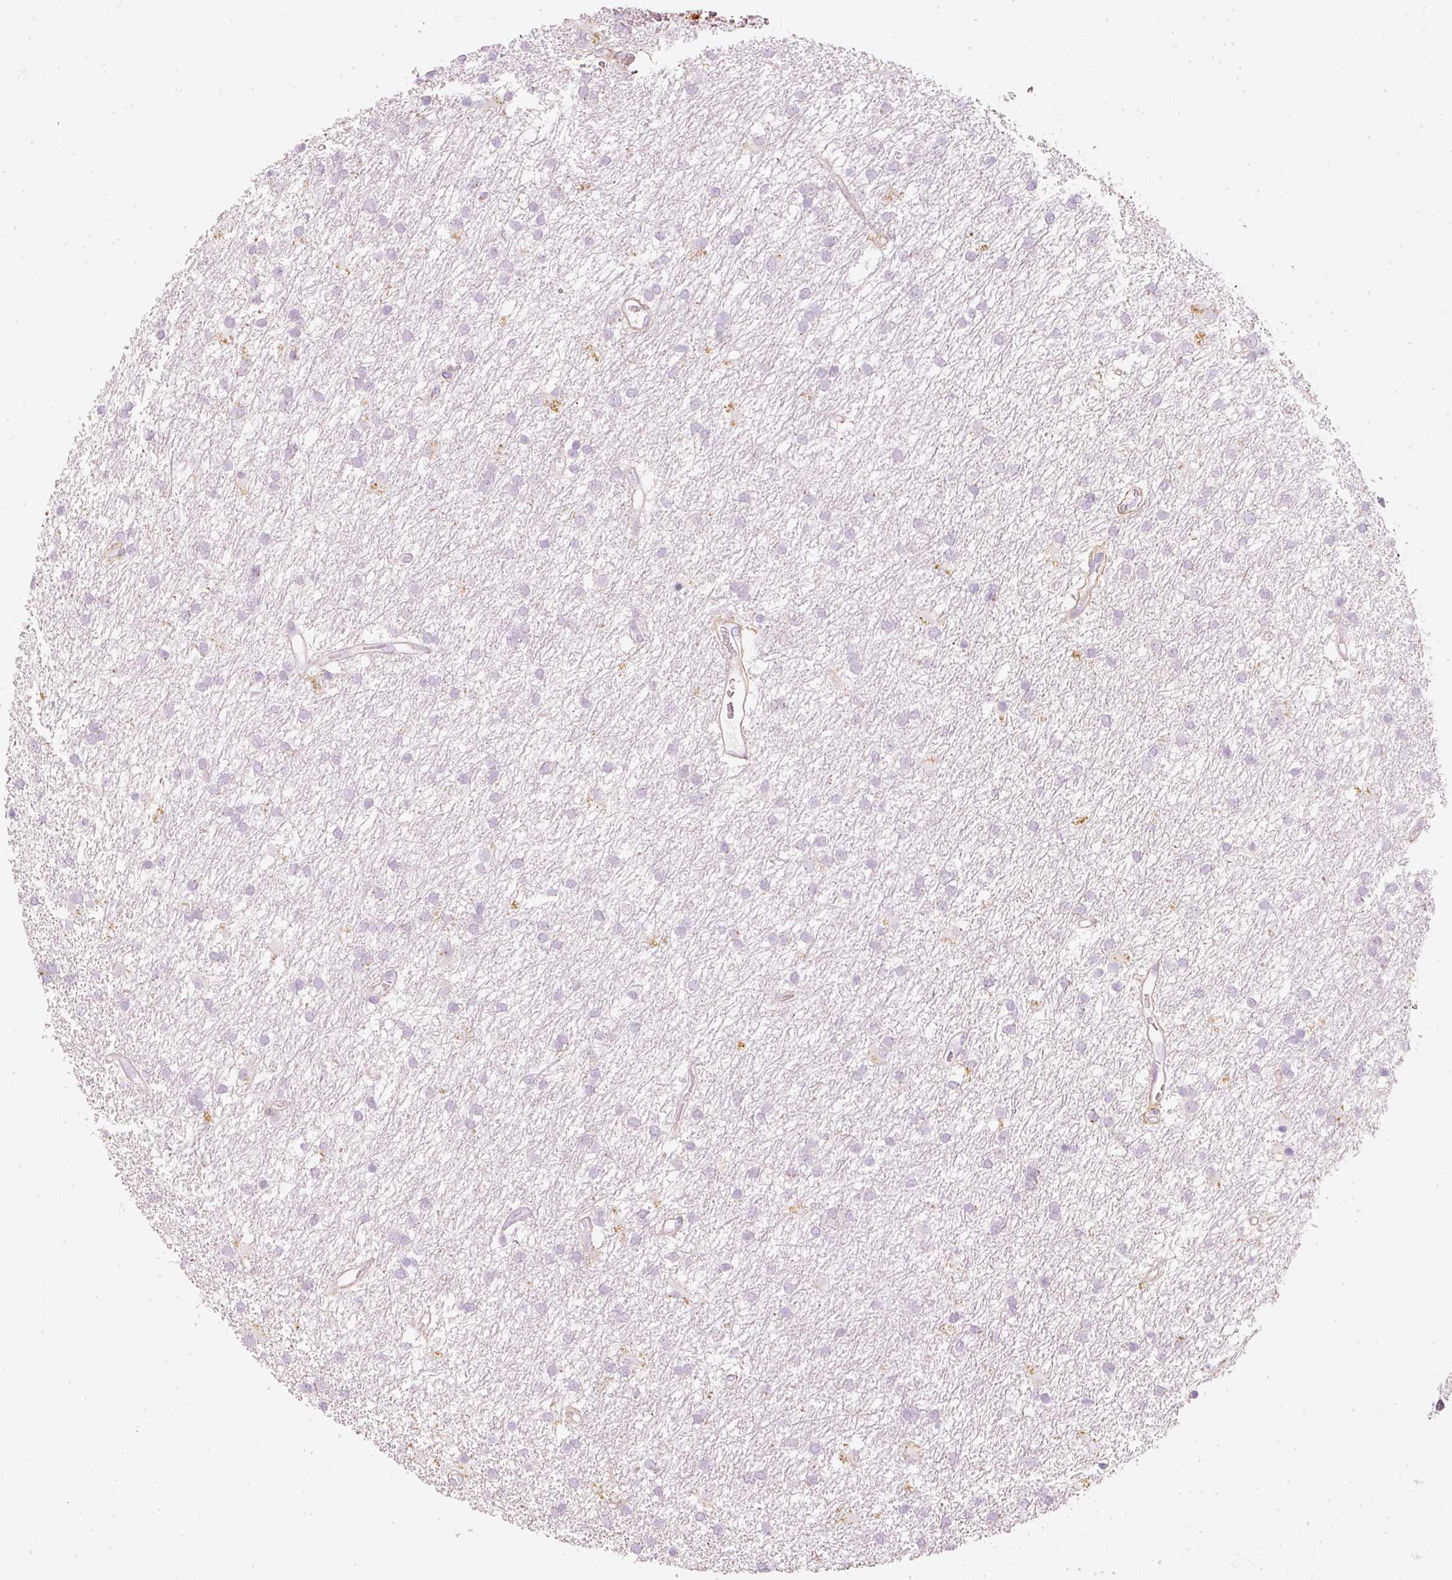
{"staining": {"intensity": "negative", "quantity": "none", "location": "none"}, "tissue": "glioma", "cell_type": "Tumor cells", "image_type": "cancer", "snomed": [{"axis": "morphology", "description": "Glioma, malignant, High grade"}, {"axis": "topography", "description": "Brain"}], "caption": "This is an IHC photomicrograph of human malignant high-grade glioma. There is no positivity in tumor cells.", "gene": "LECT2", "patient": {"sex": "male", "age": 77}}